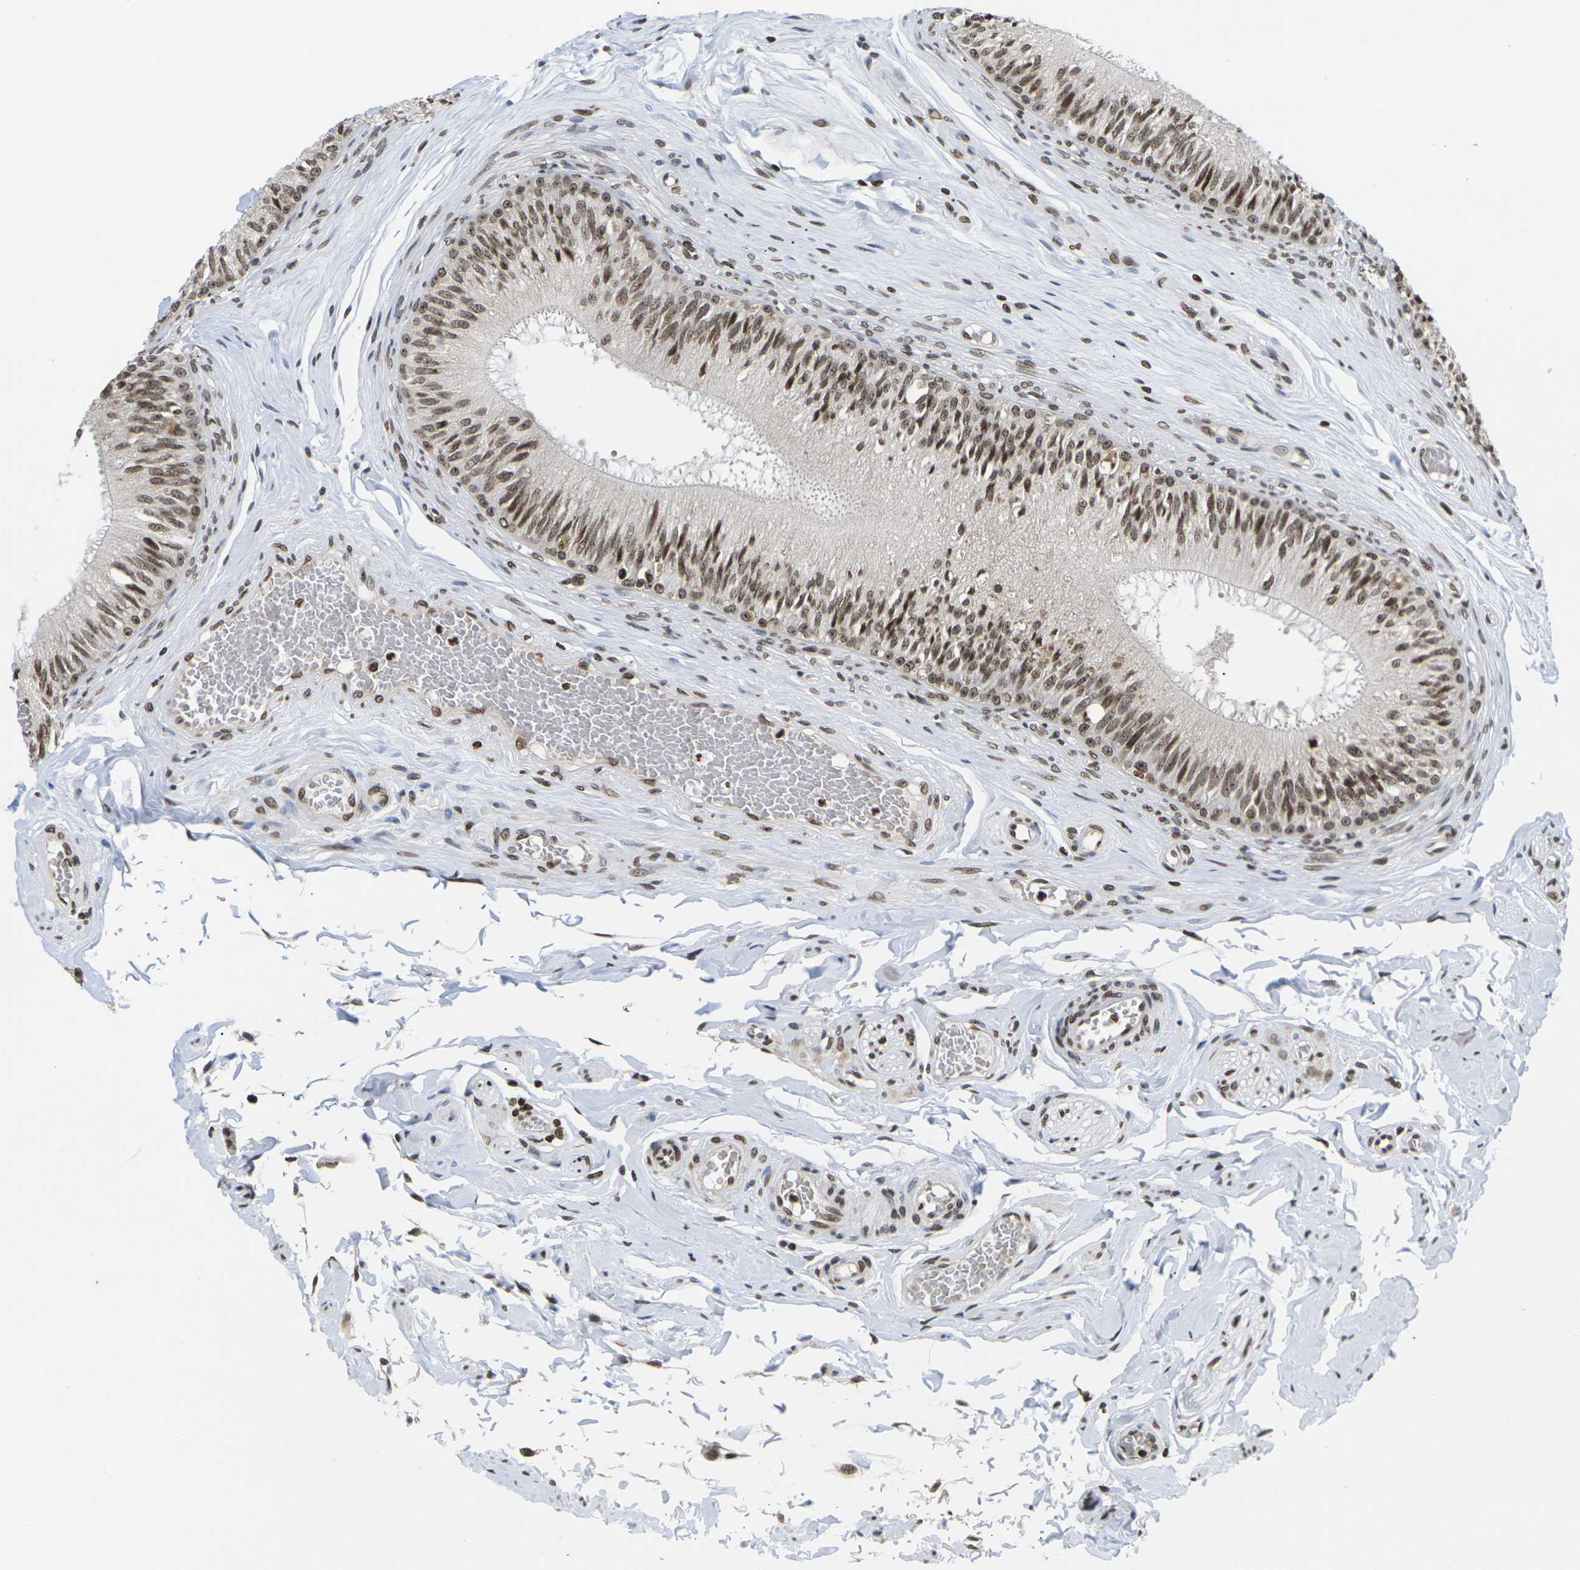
{"staining": {"intensity": "moderate", "quantity": ">75%", "location": "nuclear"}, "tissue": "epididymis", "cell_type": "Glandular cells", "image_type": "normal", "snomed": [{"axis": "morphology", "description": "Normal tissue, NOS"}, {"axis": "topography", "description": "Testis"}, {"axis": "topography", "description": "Epididymis"}], "caption": "A histopathology image showing moderate nuclear expression in about >75% of glandular cells in normal epididymis, as visualized by brown immunohistochemical staining.", "gene": "ETV5", "patient": {"sex": "male", "age": 36}}